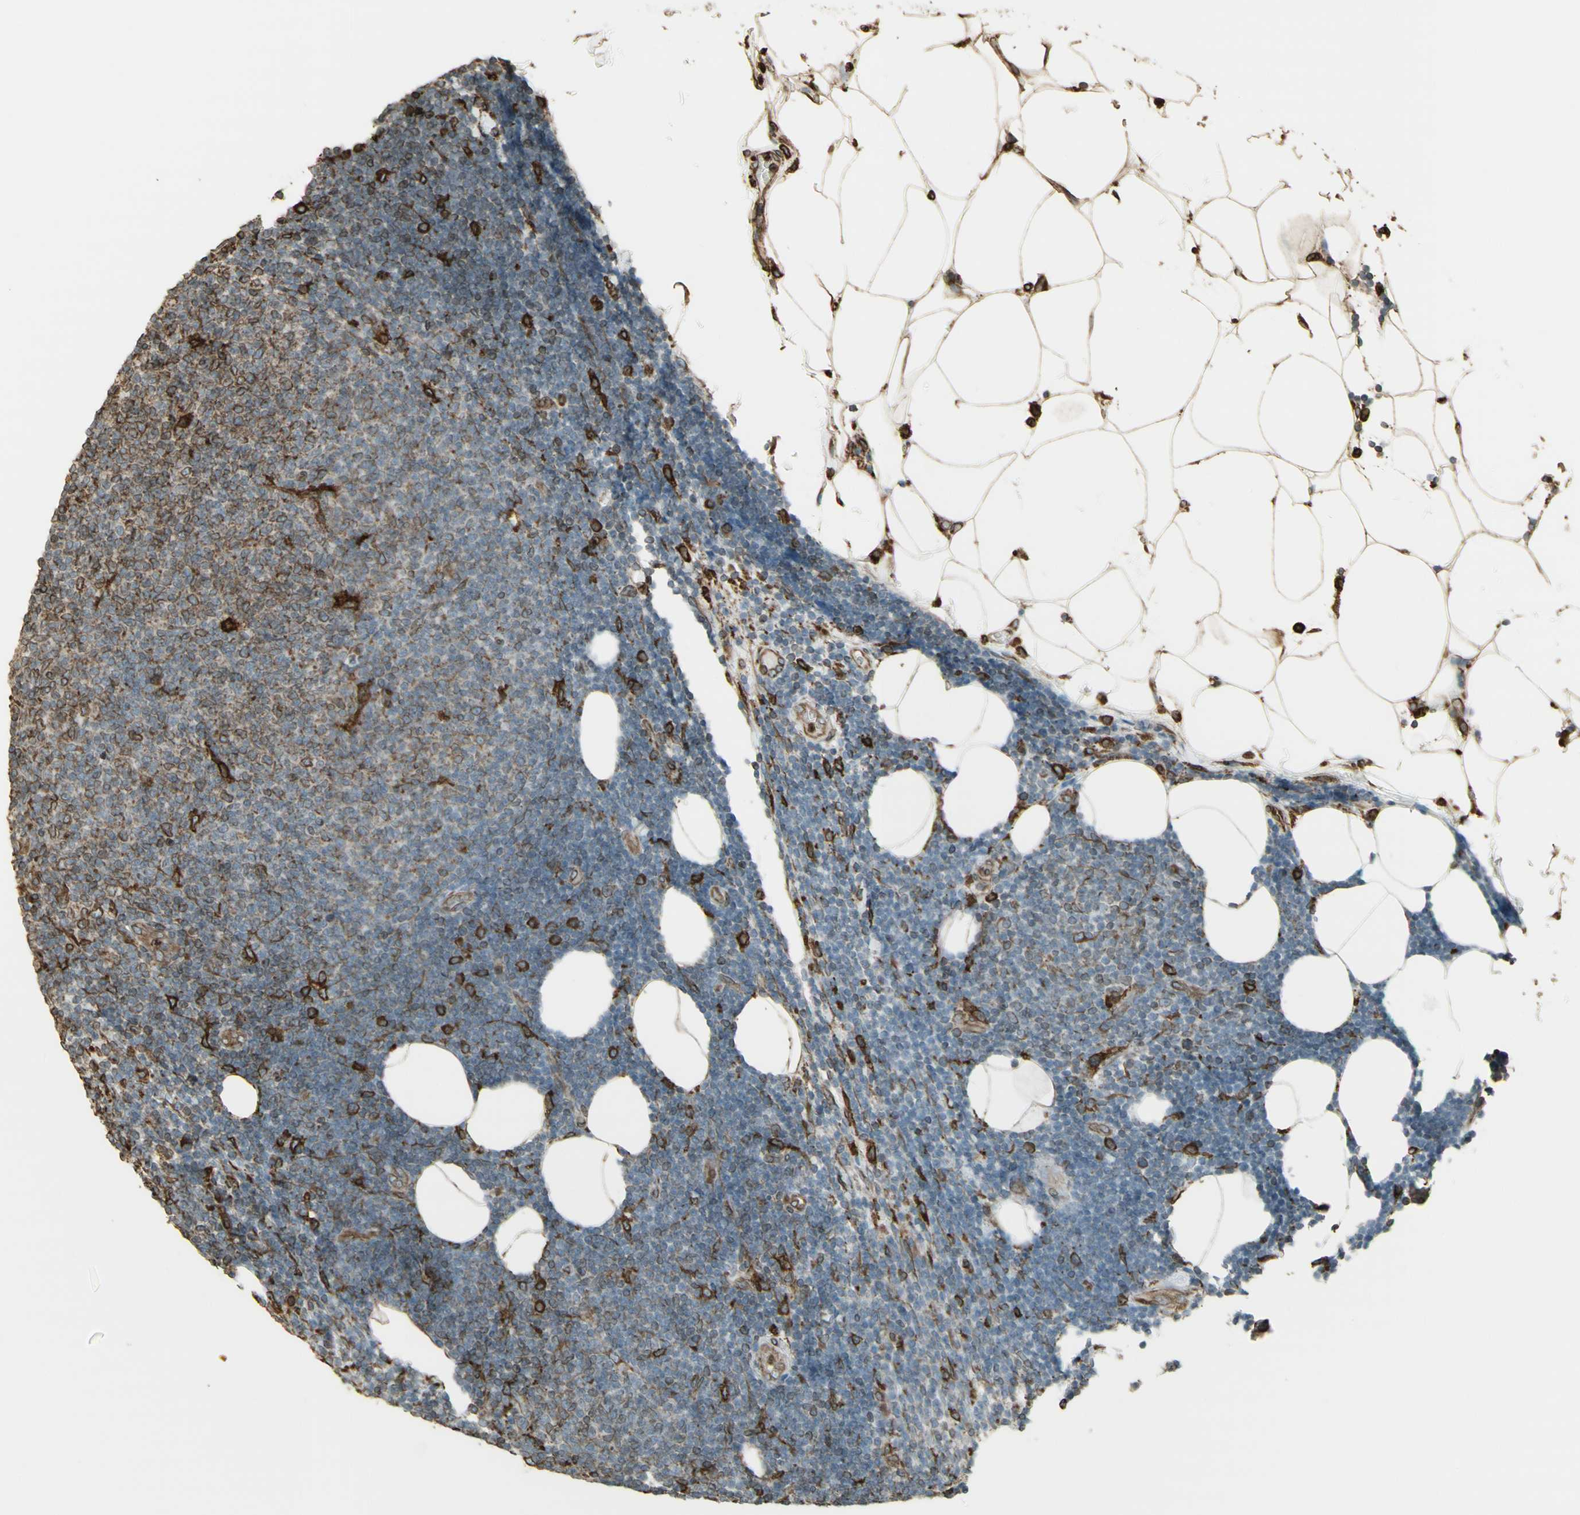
{"staining": {"intensity": "strong", "quantity": "<25%", "location": "cytoplasmic/membranous"}, "tissue": "lymphoma", "cell_type": "Tumor cells", "image_type": "cancer", "snomed": [{"axis": "morphology", "description": "Malignant lymphoma, non-Hodgkin's type, Low grade"}, {"axis": "topography", "description": "Lymph node"}], "caption": "The histopathology image demonstrates staining of lymphoma, revealing strong cytoplasmic/membranous protein expression (brown color) within tumor cells.", "gene": "CANX", "patient": {"sex": "male", "age": 66}}